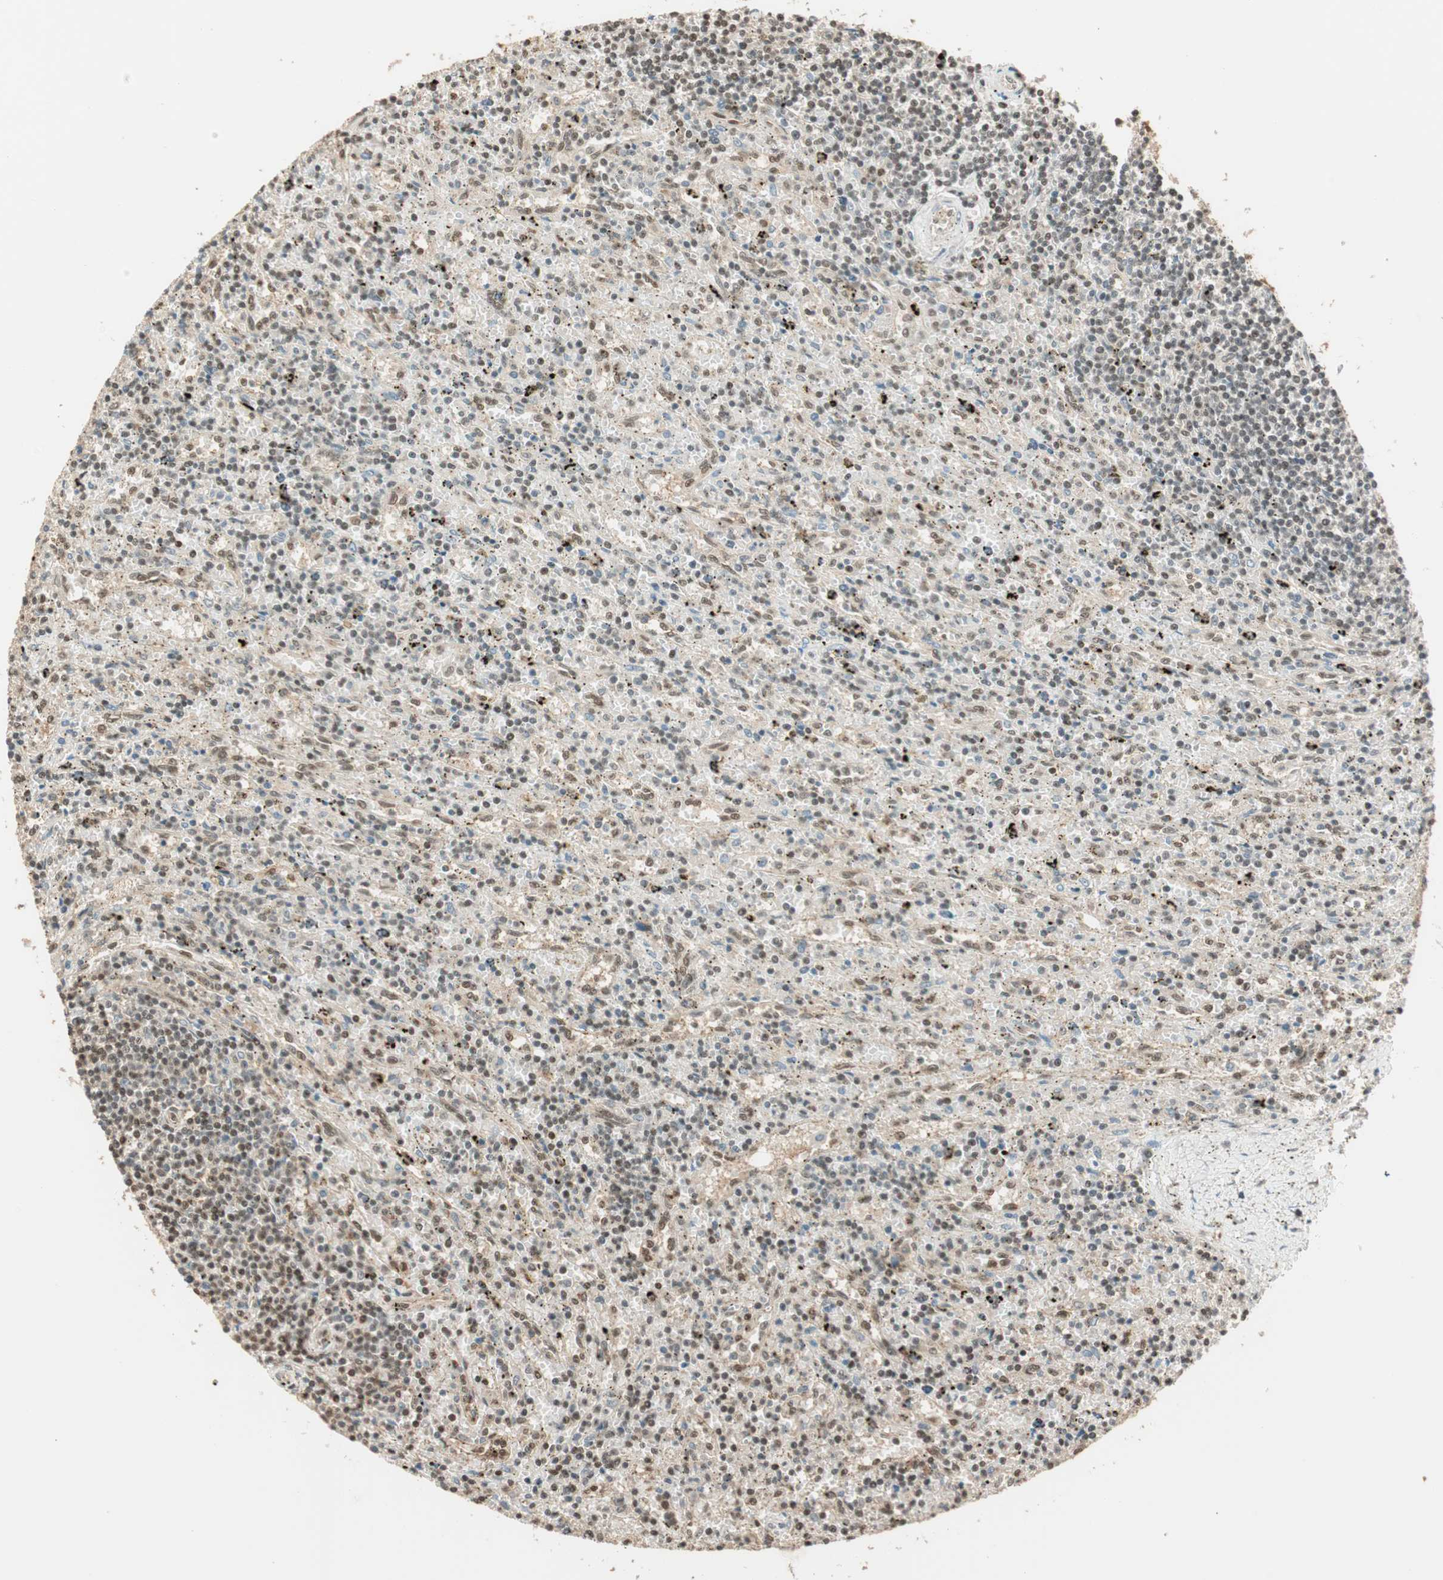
{"staining": {"intensity": "moderate", "quantity": ">75%", "location": "cytoplasmic/membranous,nuclear"}, "tissue": "lymphoma", "cell_type": "Tumor cells", "image_type": "cancer", "snomed": [{"axis": "morphology", "description": "Malignant lymphoma, non-Hodgkin's type, Low grade"}, {"axis": "topography", "description": "Spleen"}], "caption": "Tumor cells exhibit medium levels of moderate cytoplasmic/membranous and nuclear staining in about >75% of cells in malignant lymphoma, non-Hodgkin's type (low-grade).", "gene": "ZNF443", "patient": {"sex": "male", "age": 76}}